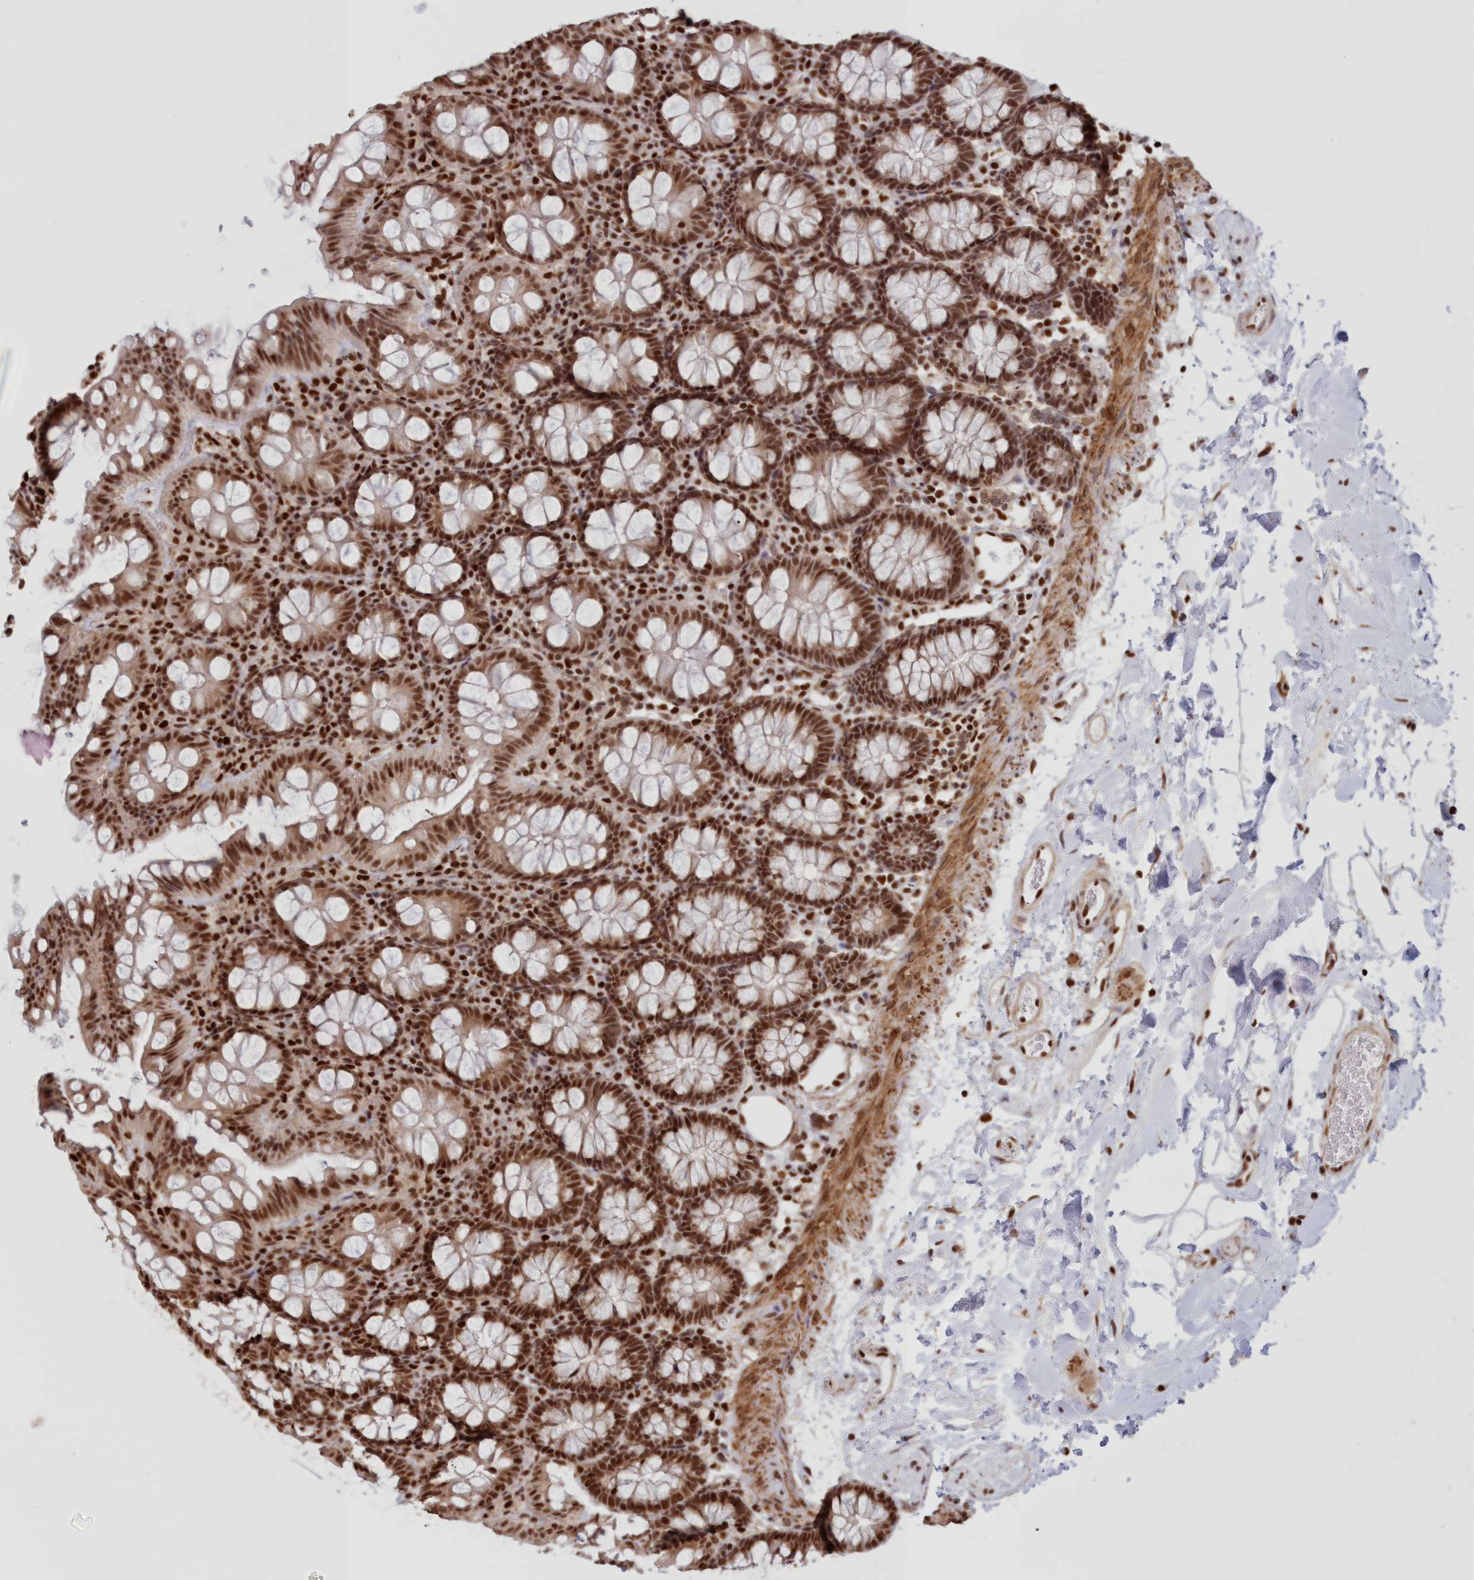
{"staining": {"intensity": "weak", "quantity": ">75%", "location": "cytoplasmic/membranous"}, "tissue": "colon", "cell_type": "Endothelial cells", "image_type": "normal", "snomed": [{"axis": "morphology", "description": "Normal tissue, NOS"}, {"axis": "topography", "description": "Colon"}], "caption": "Colon stained with a brown dye demonstrates weak cytoplasmic/membranous positive expression in about >75% of endothelial cells.", "gene": "POLR2B", "patient": {"sex": "male", "age": 75}}